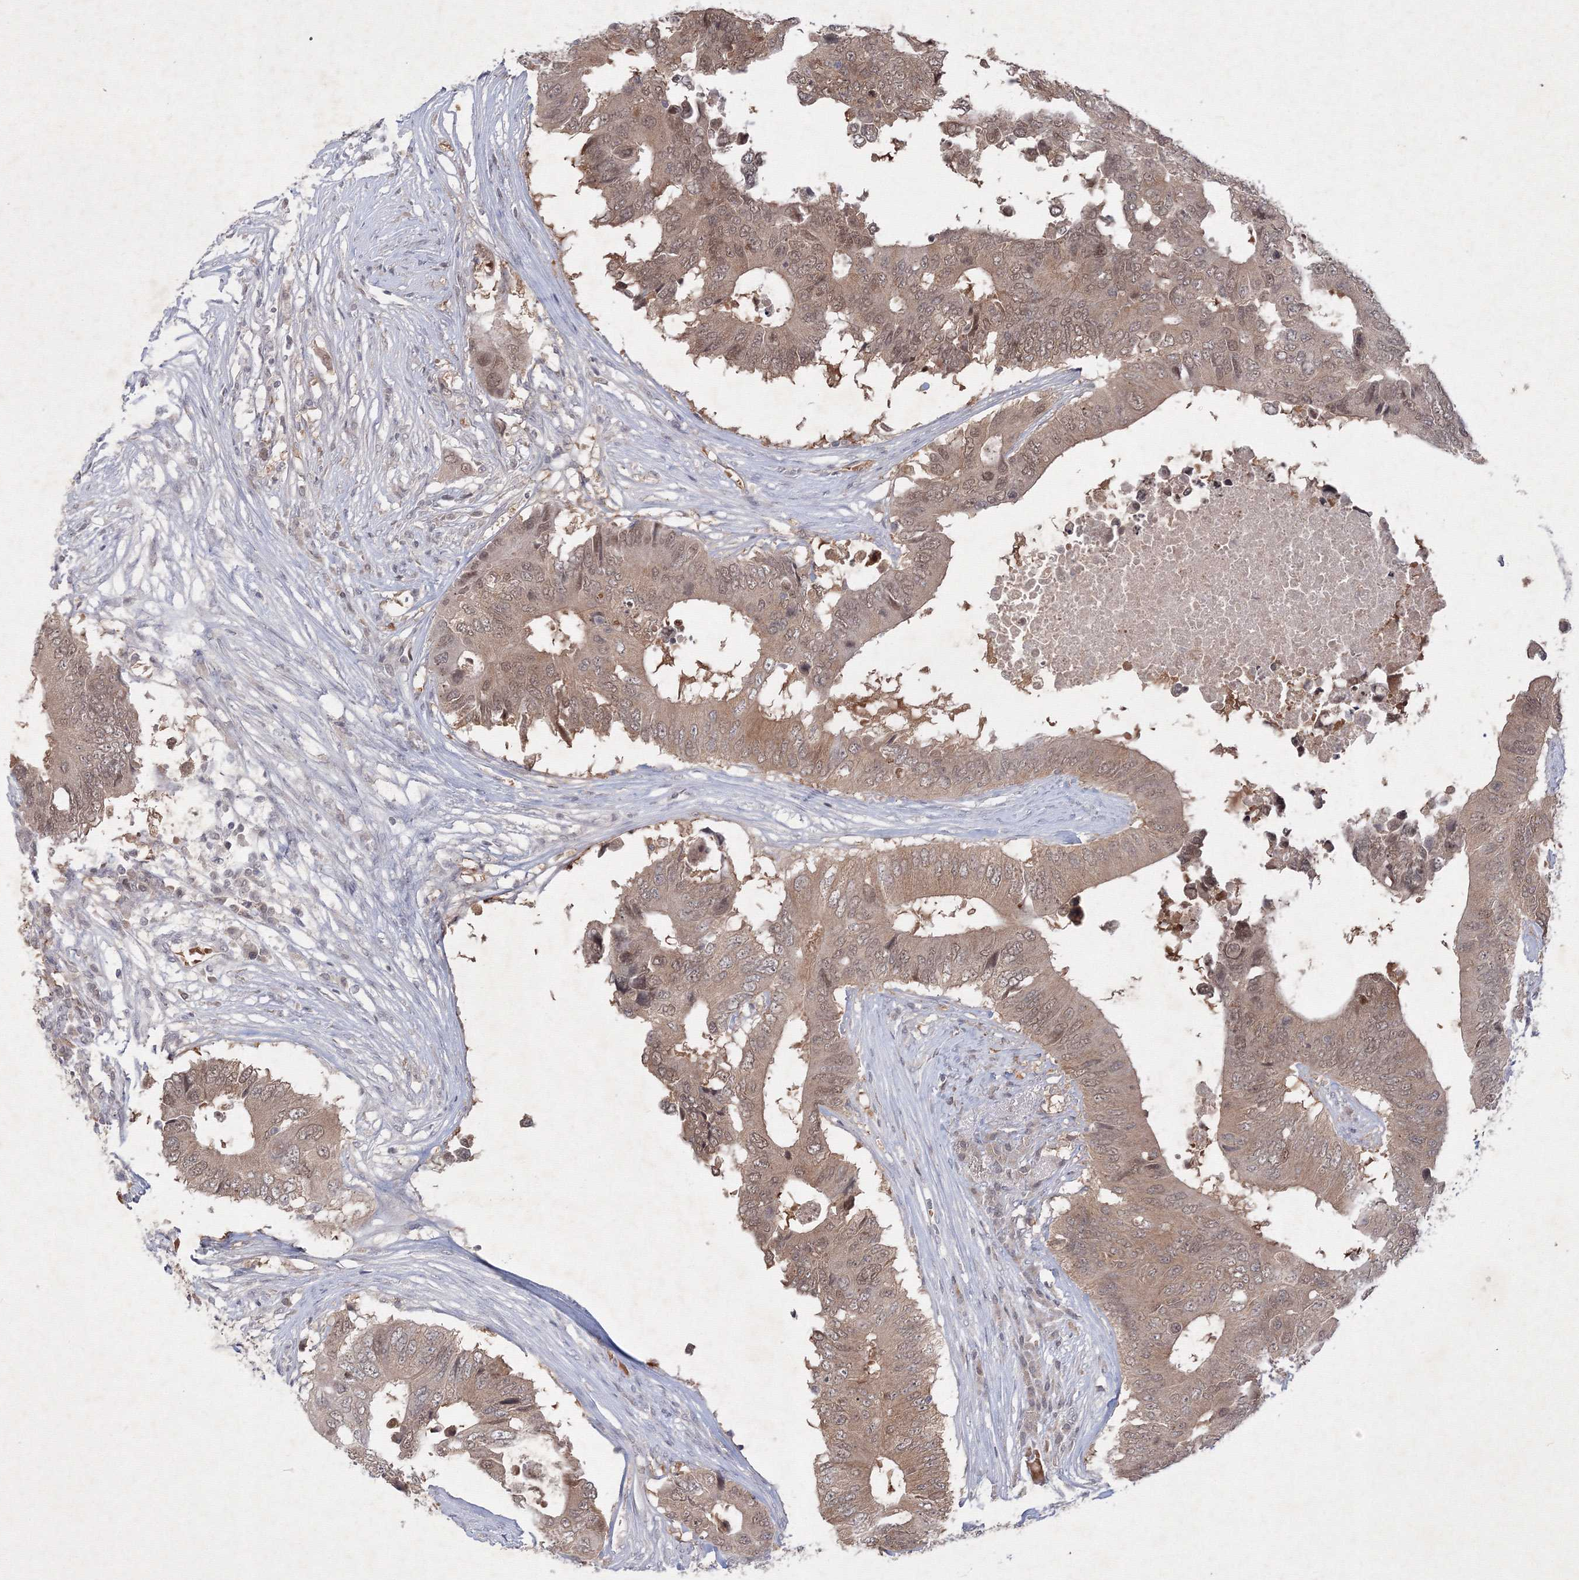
{"staining": {"intensity": "moderate", "quantity": ">75%", "location": "cytoplasmic/membranous,nuclear"}, "tissue": "colorectal cancer", "cell_type": "Tumor cells", "image_type": "cancer", "snomed": [{"axis": "morphology", "description": "Adenocarcinoma, NOS"}, {"axis": "topography", "description": "Colon"}], "caption": "This histopathology image demonstrates adenocarcinoma (colorectal) stained with immunohistochemistry (IHC) to label a protein in brown. The cytoplasmic/membranous and nuclear of tumor cells show moderate positivity for the protein. Nuclei are counter-stained blue.", "gene": "NXPE3", "patient": {"sex": "male", "age": 71}}